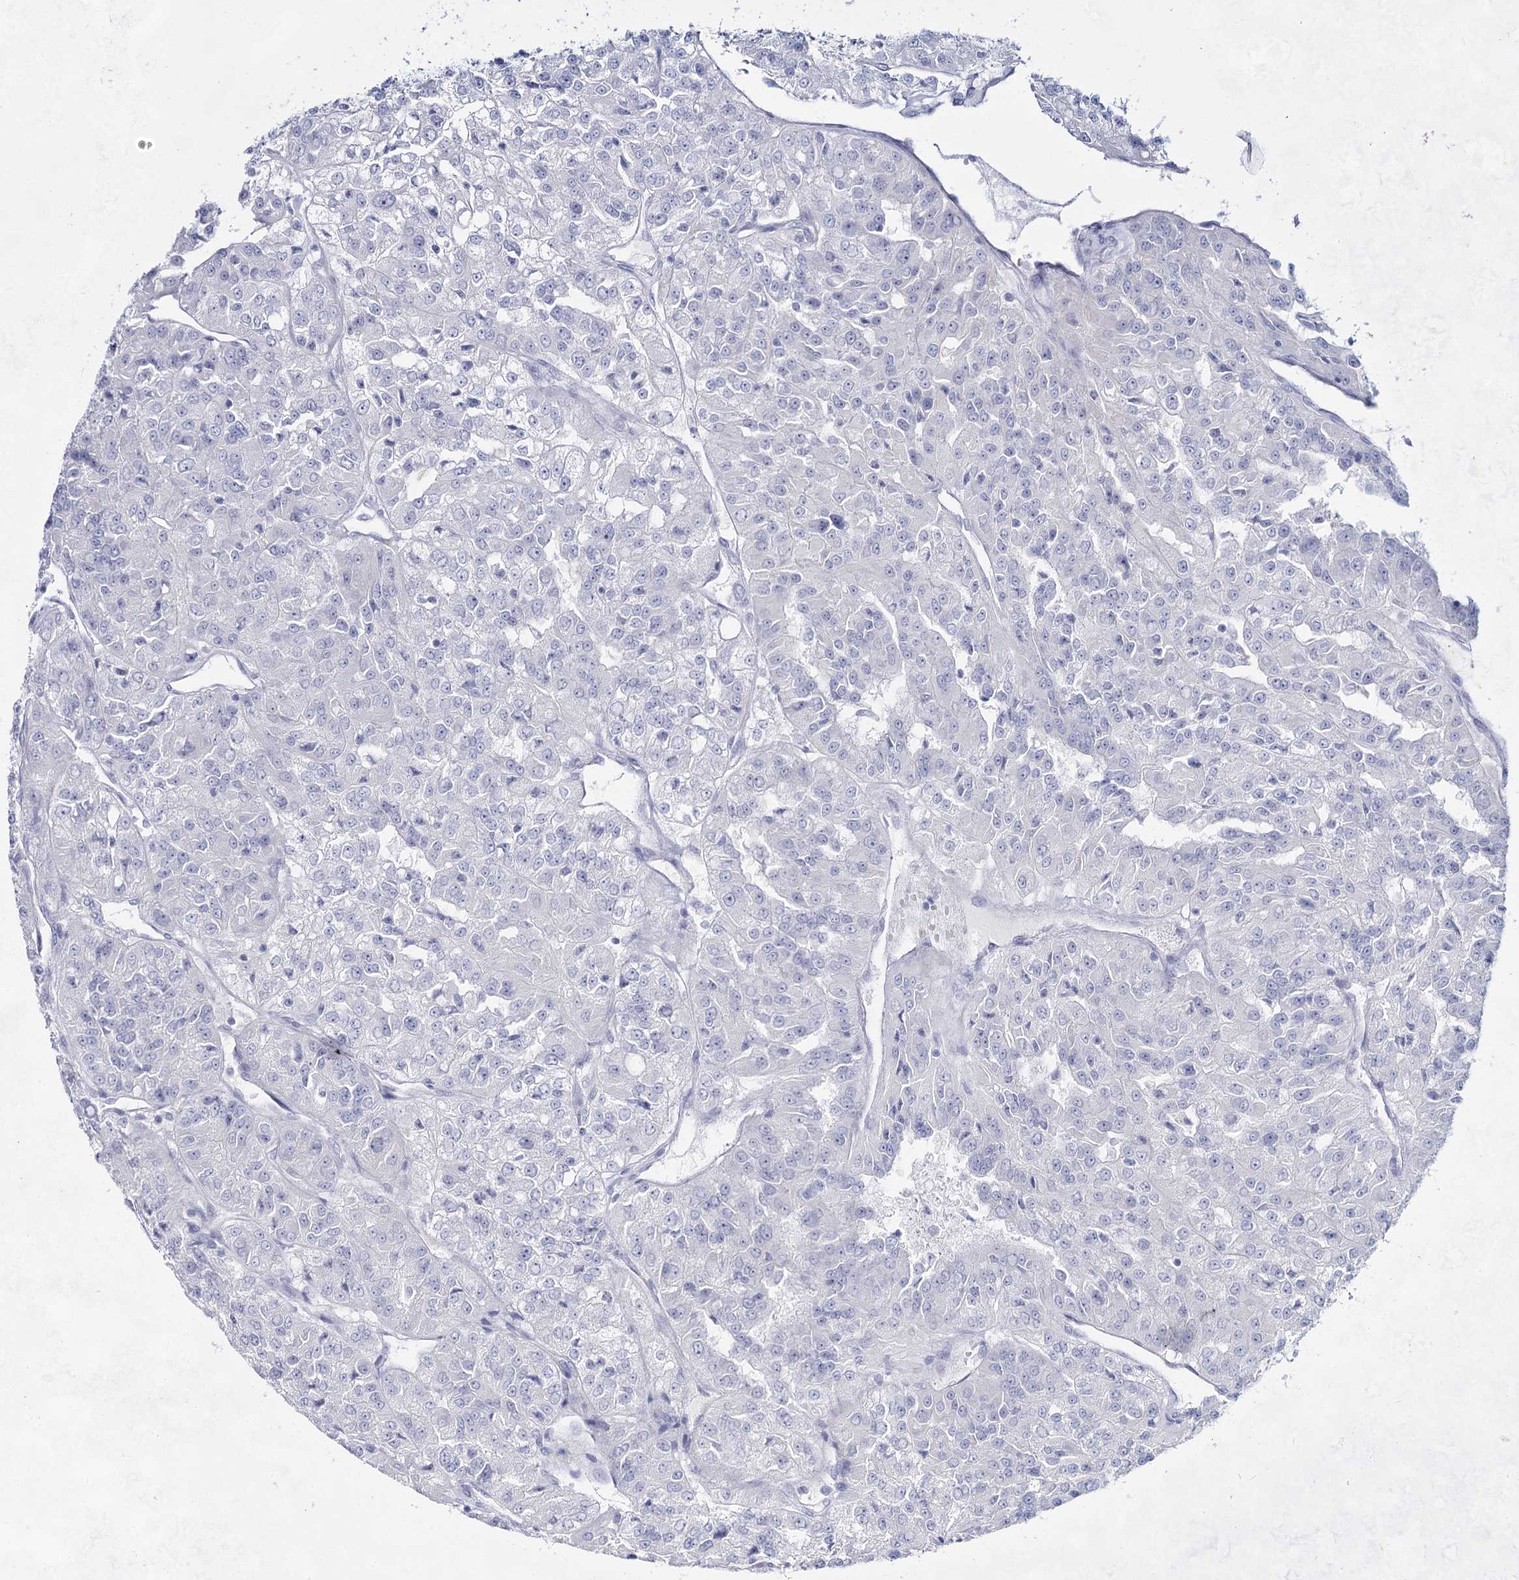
{"staining": {"intensity": "negative", "quantity": "none", "location": "none"}, "tissue": "renal cancer", "cell_type": "Tumor cells", "image_type": "cancer", "snomed": [{"axis": "morphology", "description": "Adenocarcinoma, NOS"}, {"axis": "topography", "description": "Kidney"}], "caption": "IHC micrograph of neoplastic tissue: adenocarcinoma (renal) stained with DAB shows no significant protein staining in tumor cells.", "gene": "SLC17A2", "patient": {"sex": "female", "age": 63}}